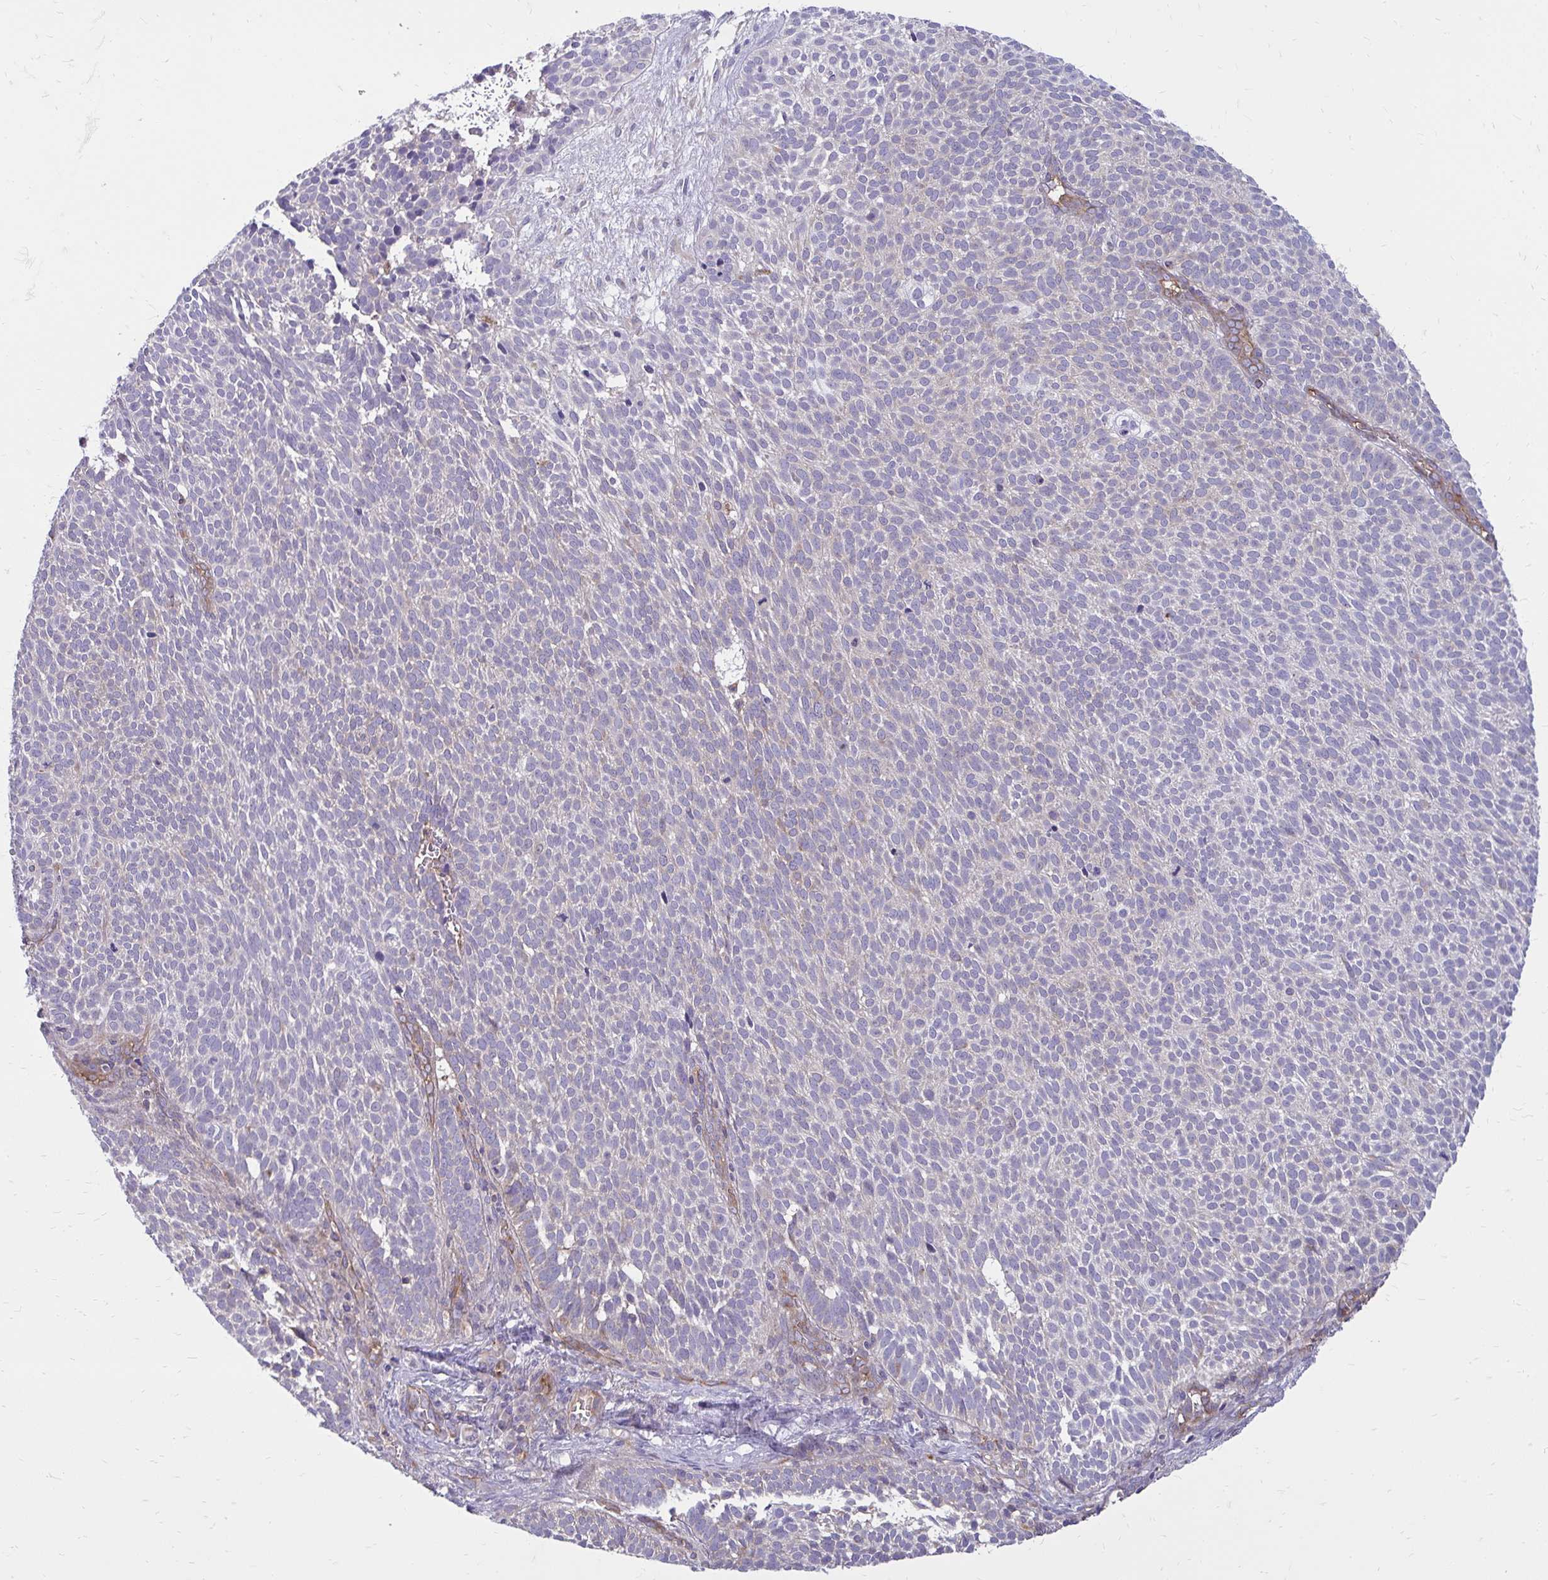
{"staining": {"intensity": "negative", "quantity": "none", "location": "none"}, "tissue": "skin cancer", "cell_type": "Tumor cells", "image_type": "cancer", "snomed": [{"axis": "morphology", "description": "Basal cell carcinoma"}, {"axis": "topography", "description": "Skin"}], "caption": "This is a image of IHC staining of skin cancer, which shows no expression in tumor cells.", "gene": "ASAP1", "patient": {"sex": "male", "age": 63}}